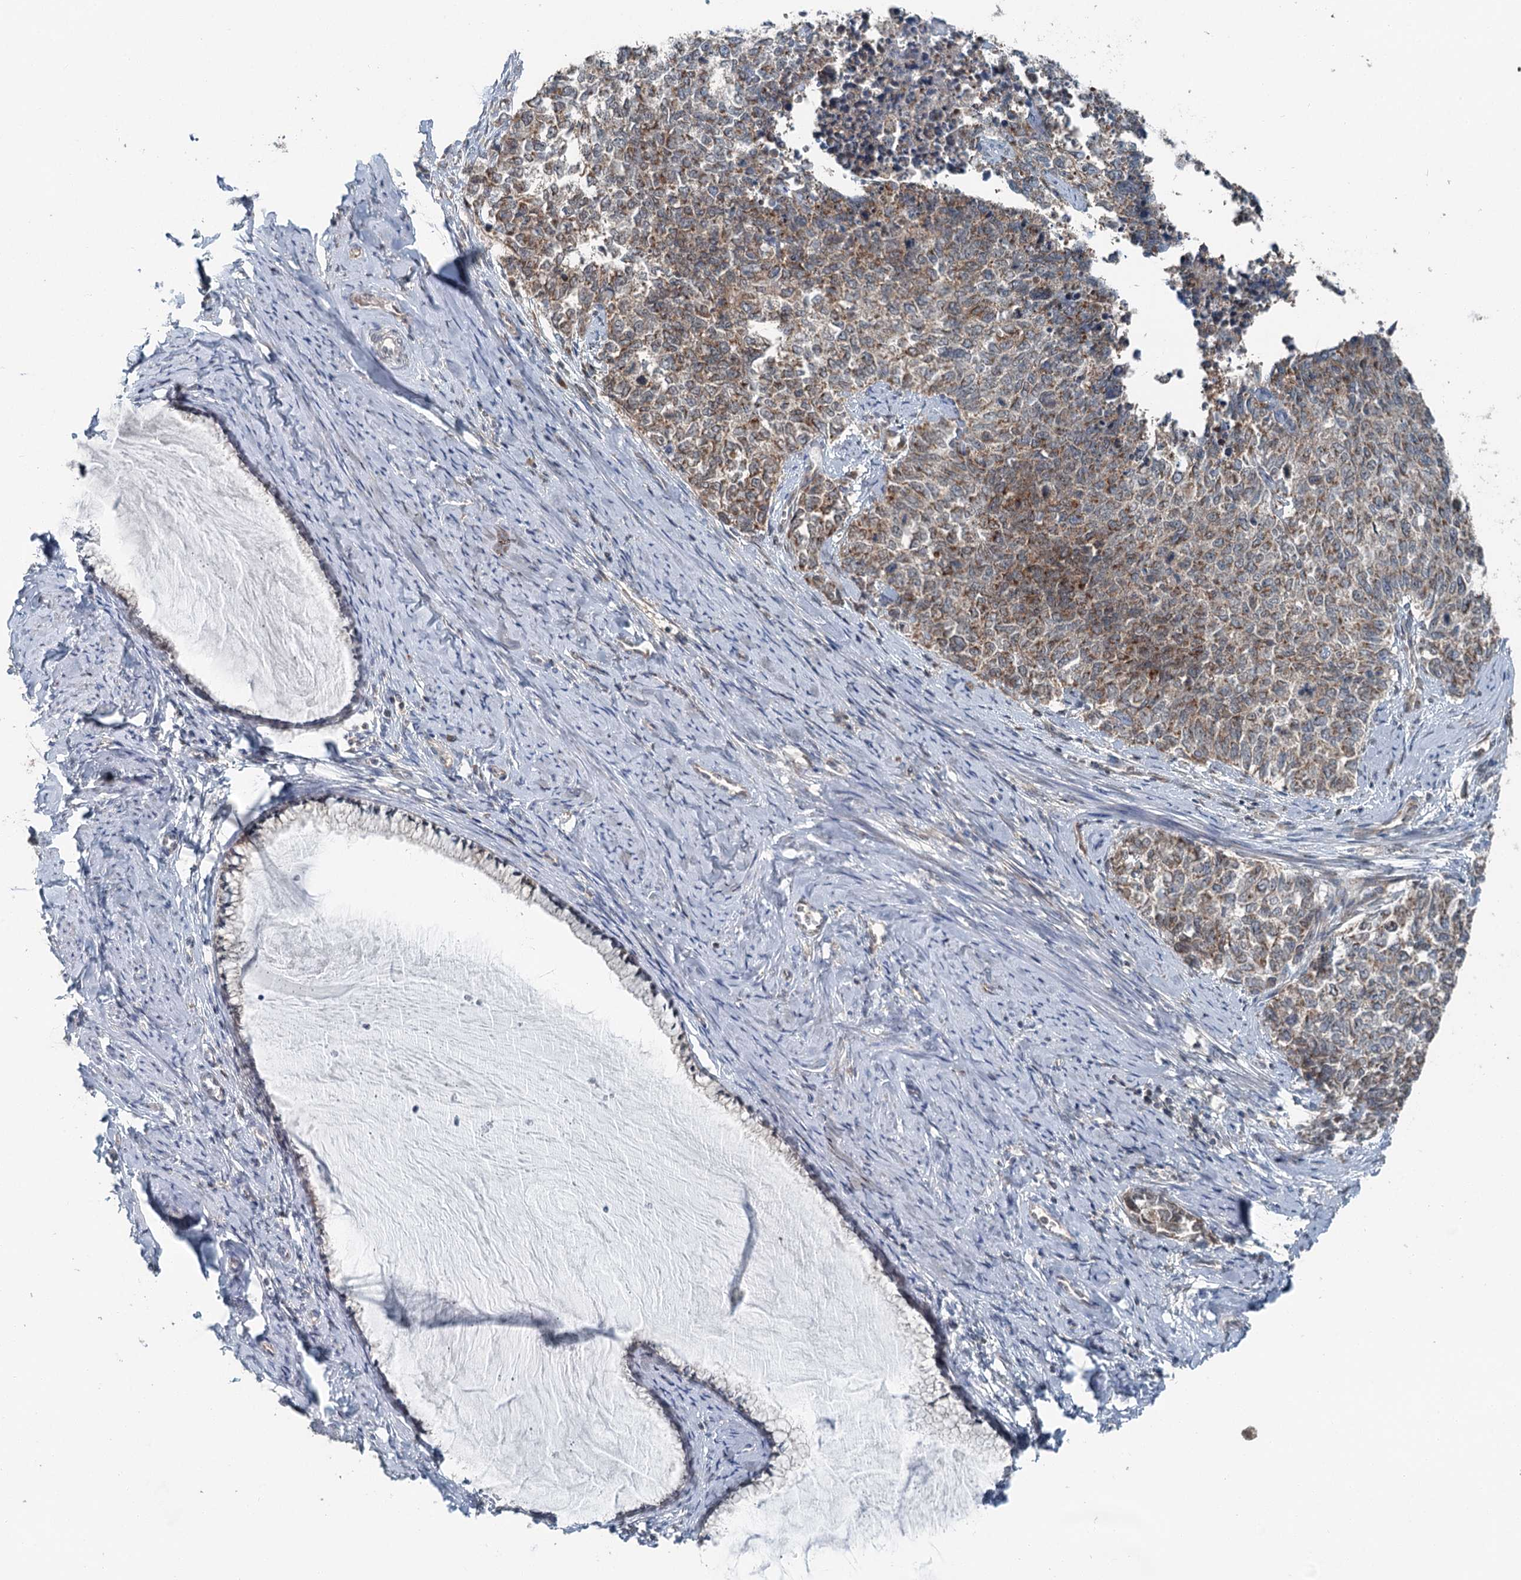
{"staining": {"intensity": "weak", "quantity": ">75%", "location": "cytoplasmic/membranous"}, "tissue": "cervical cancer", "cell_type": "Tumor cells", "image_type": "cancer", "snomed": [{"axis": "morphology", "description": "Squamous cell carcinoma, NOS"}, {"axis": "topography", "description": "Cervix"}], "caption": "Cervical cancer stained with immunohistochemistry (IHC) reveals weak cytoplasmic/membranous positivity in approximately >75% of tumor cells.", "gene": "WAPL", "patient": {"sex": "female", "age": 63}}